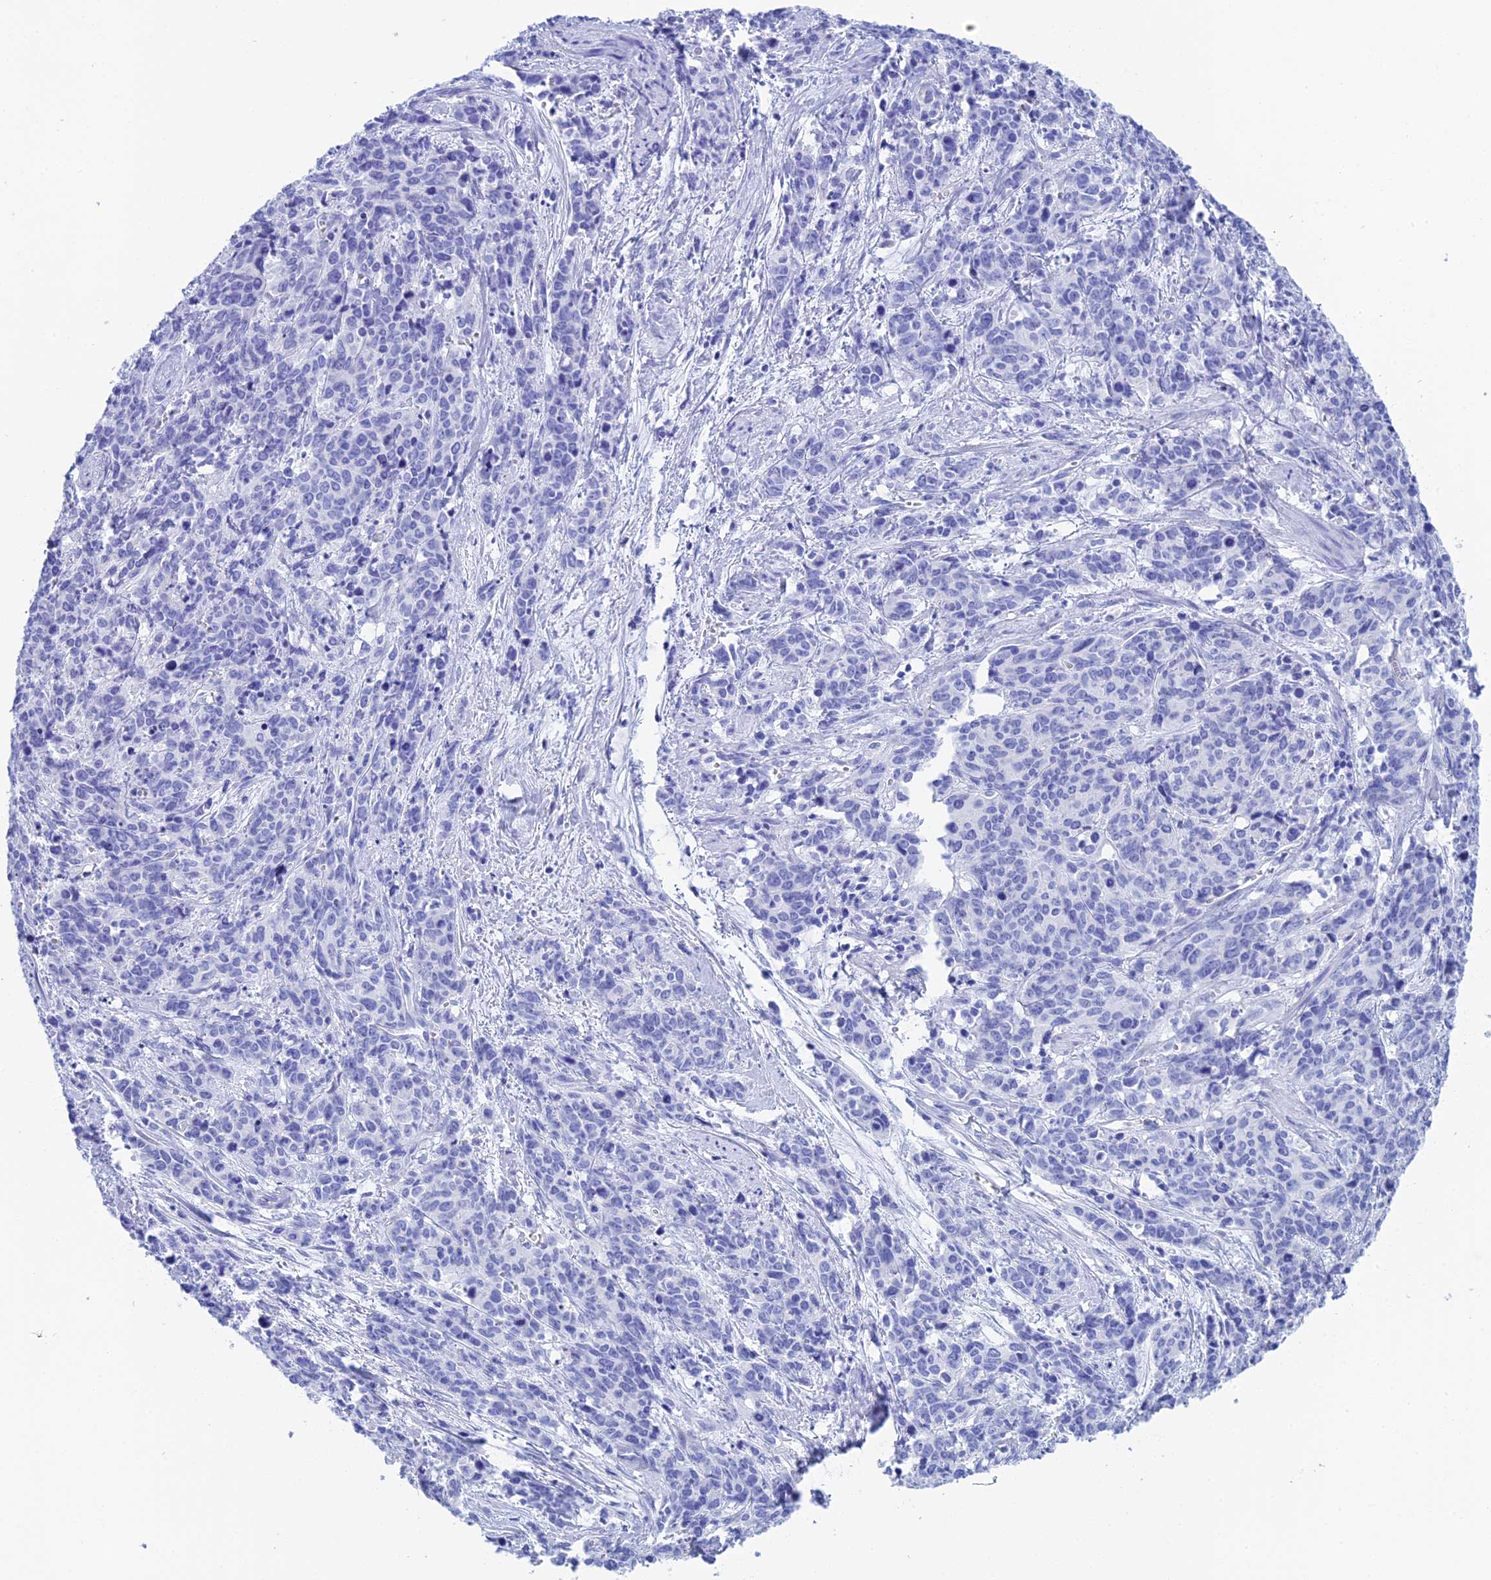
{"staining": {"intensity": "negative", "quantity": "none", "location": "none"}, "tissue": "cervical cancer", "cell_type": "Tumor cells", "image_type": "cancer", "snomed": [{"axis": "morphology", "description": "Squamous cell carcinoma, NOS"}, {"axis": "topography", "description": "Cervix"}], "caption": "Protein analysis of cervical cancer shows no significant expression in tumor cells. The staining was performed using DAB to visualize the protein expression in brown, while the nuclei were stained in blue with hematoxylin (Magnification: 20x).", "gene": "TEX101", "patient": {"sex": "female", "age": 60}}